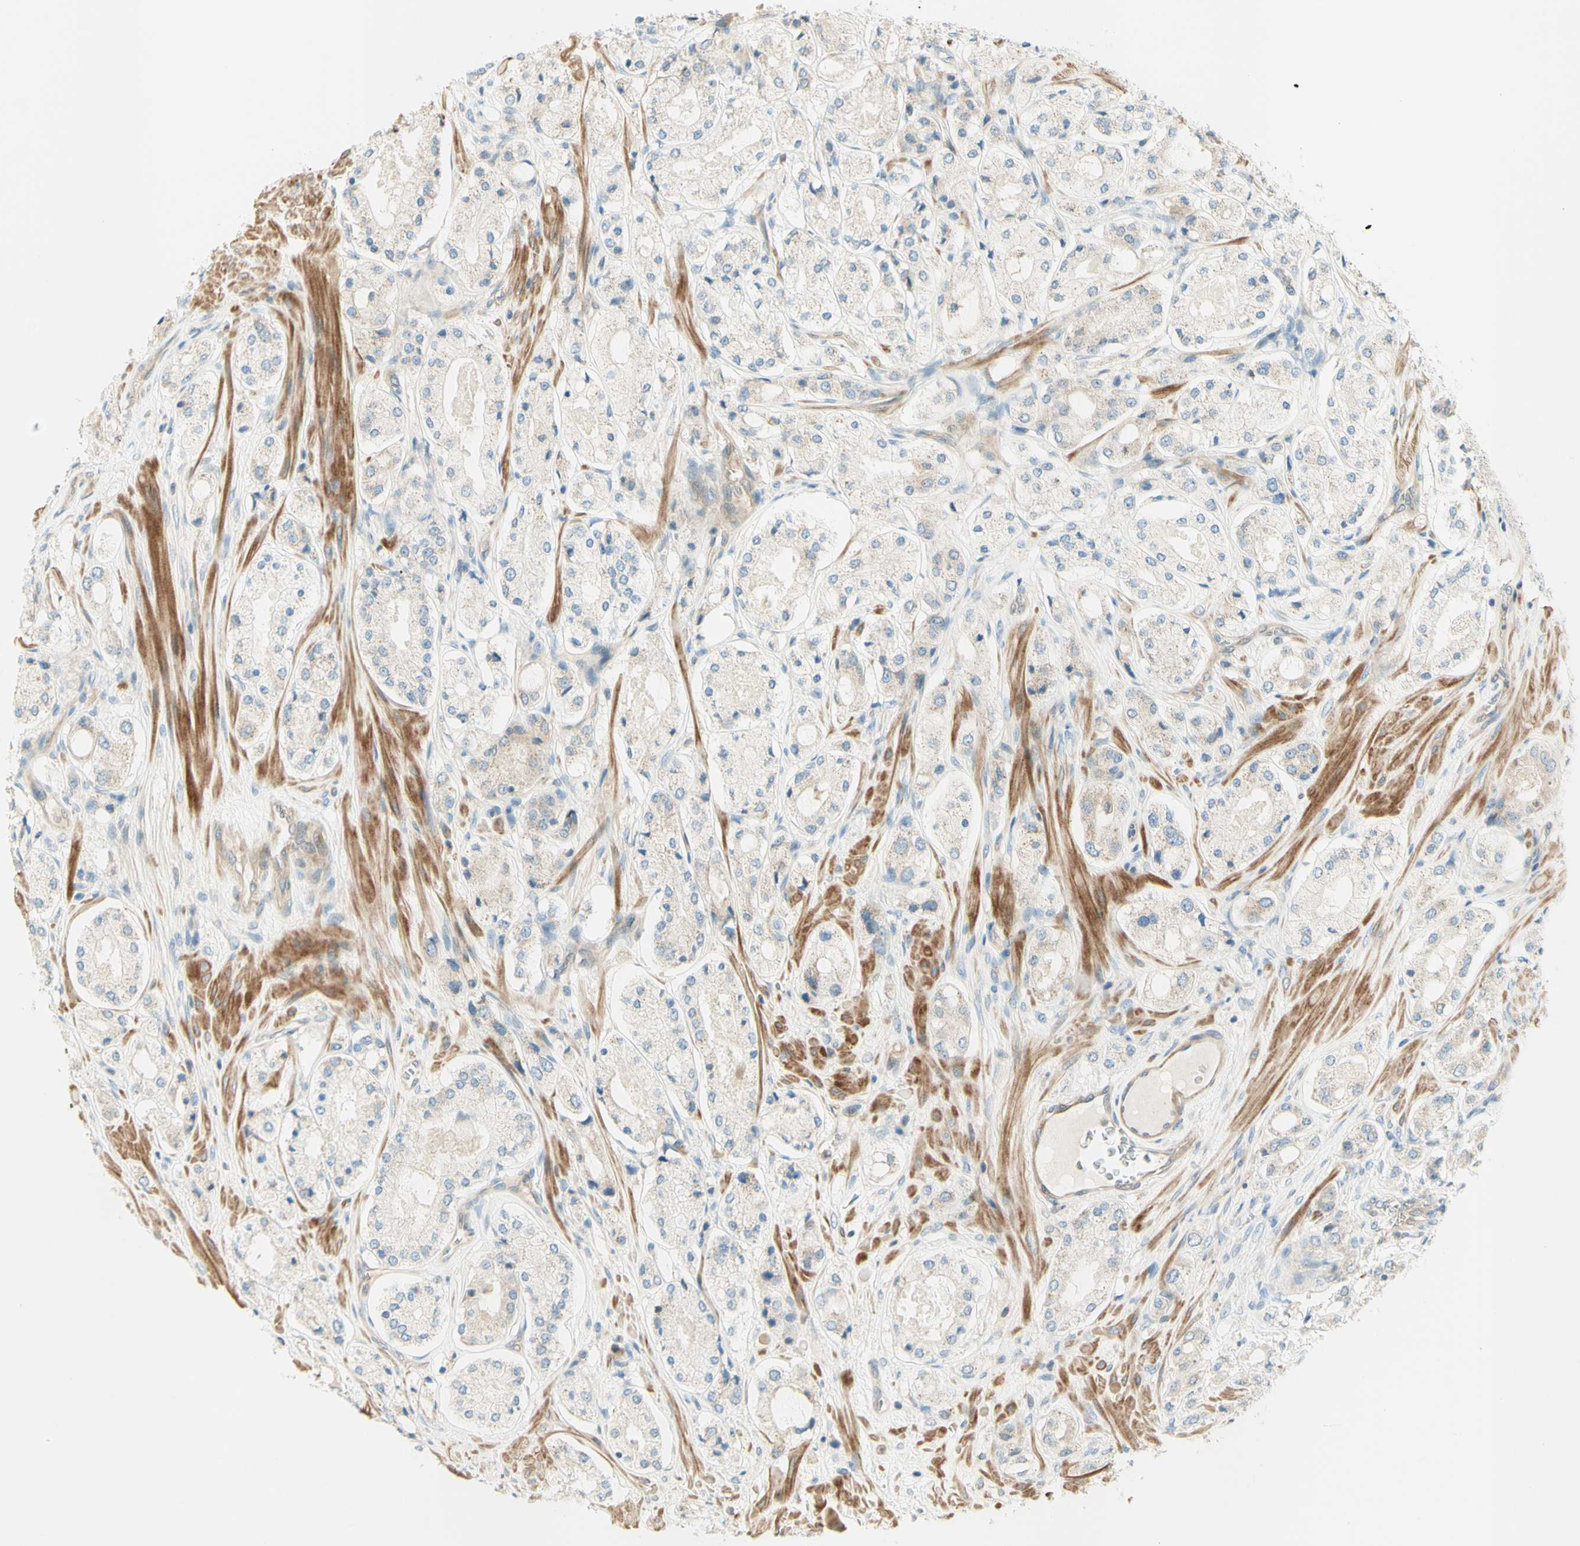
{"staining": {"intensity": "weak", "quantity": ">75%", "location": "cytoplasmic/membranous"}, "tissue": "prostate cancer", "cell_type": "Tumor cells", "image_type": "cancer", "snomed": [{"axis": "morphology", "description": "Adenocarcinoma, High grade"}, {"axis": "topography", "description": "Prostate"}], "caption": "Protein staining of high-grade adenocarcinoma (prostate) tissue shows weak cytoplasmic/membranous staining in approximately >75% of tumor cells. Nuclei are stained in blue.", "gene": "PROM1", "patient": {"sex": "male", "age": 65}}